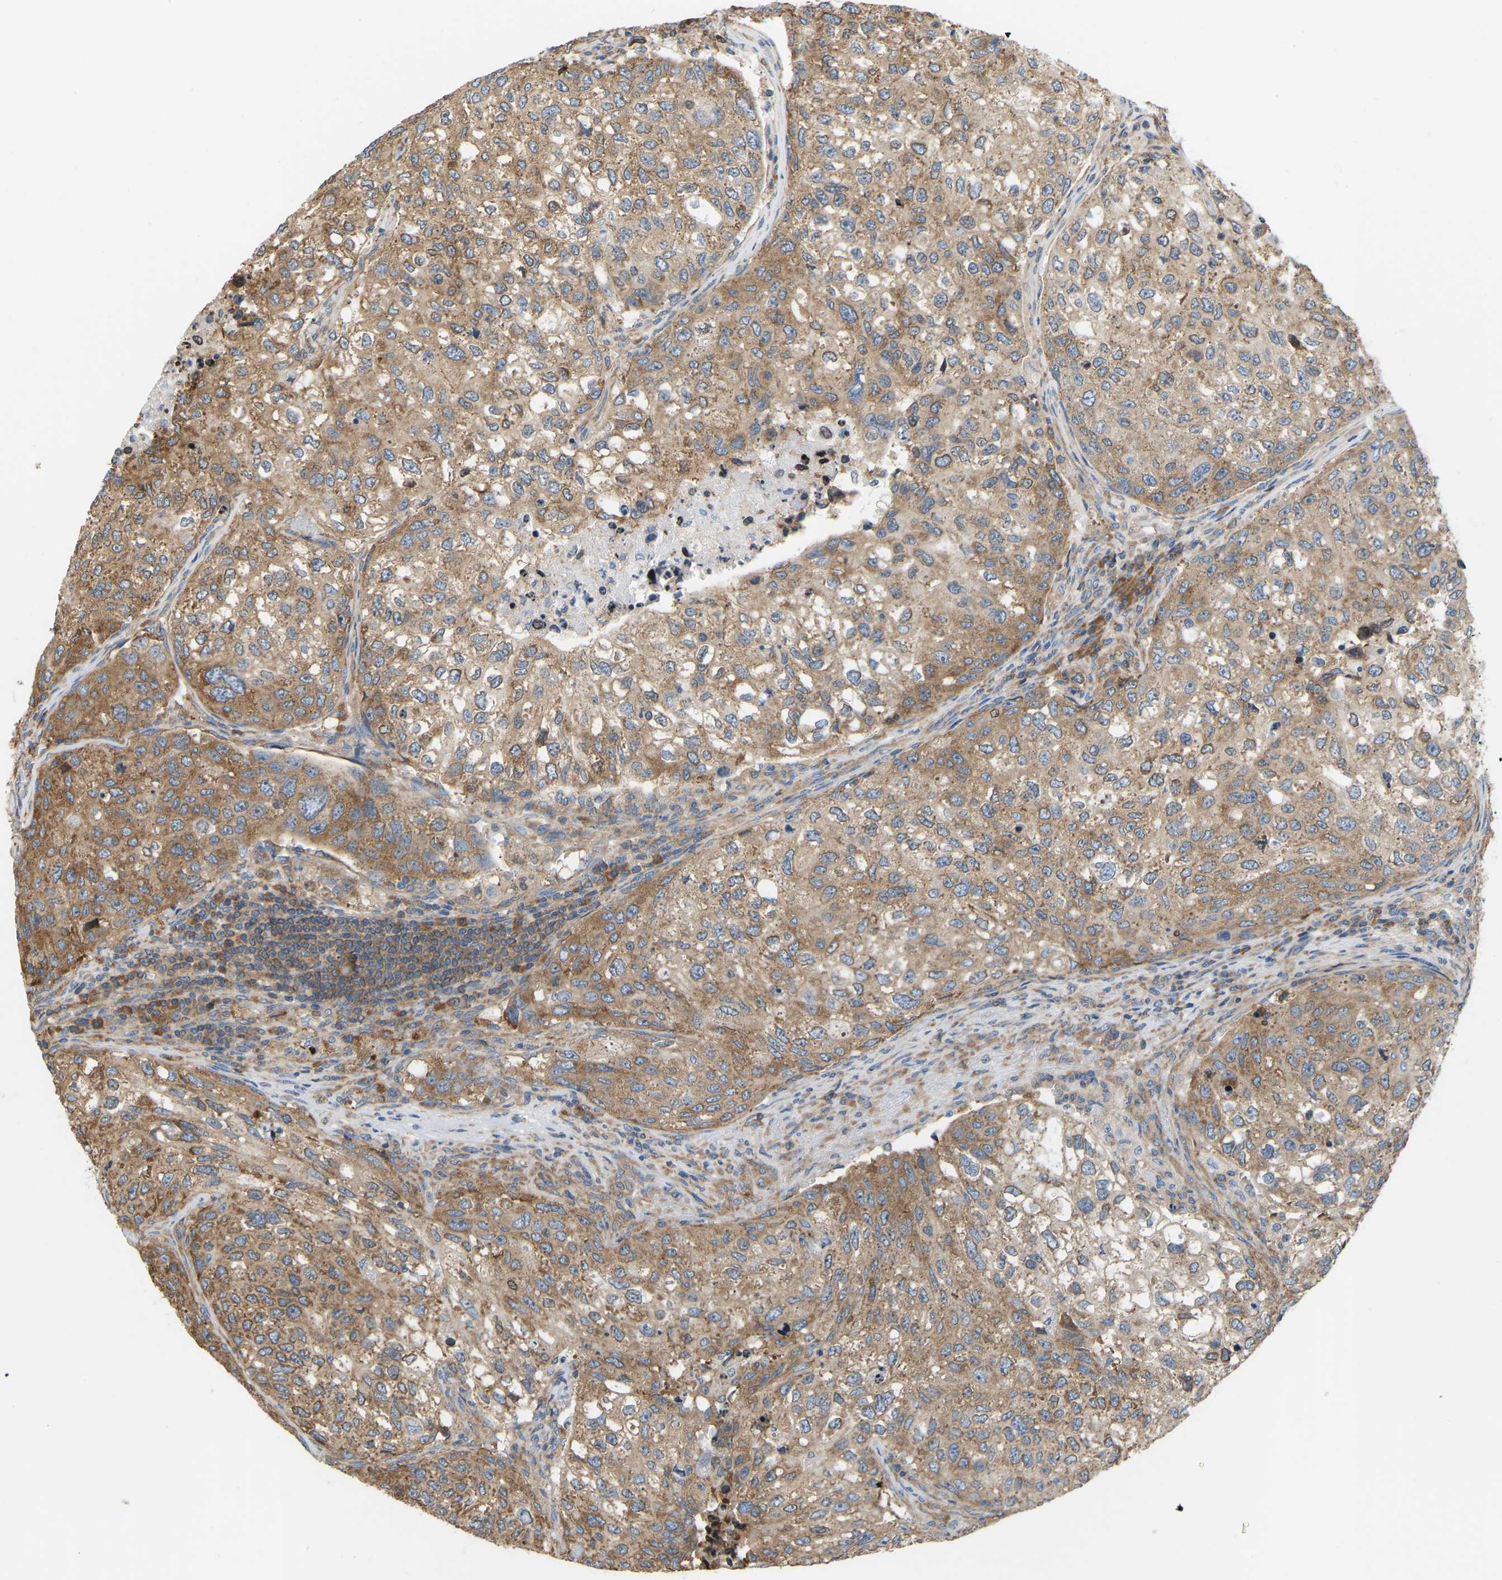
{"staining": {"intensity": "moderate", "quantity": ">75%", "location": "cytoplasmic/membranous"}, "tissue": "urothelial cancer", "cell_type": "Tumor cells", "image_type": "cancer", "snomed": [{"axis": "morphology", "description": "Urothelial carcinoma, High grade"}, {"axis": "topography", "description": "Lymph node"}, {"axis": "topography", "description": "Urinary bladder"}], "caption": "High-grade urothelial carcinoma stained with immunohistochemistry (IHC) reveals moderate cytoplasmic/membranous positivity in about >75% of tumor cells. Using DAB (brown) and hematoxylin (blue) stains, captured at high magnification using brightfield microscopy.", "gene": "RPS6KB2", "patient": {"sex": "male", "age": 51}}